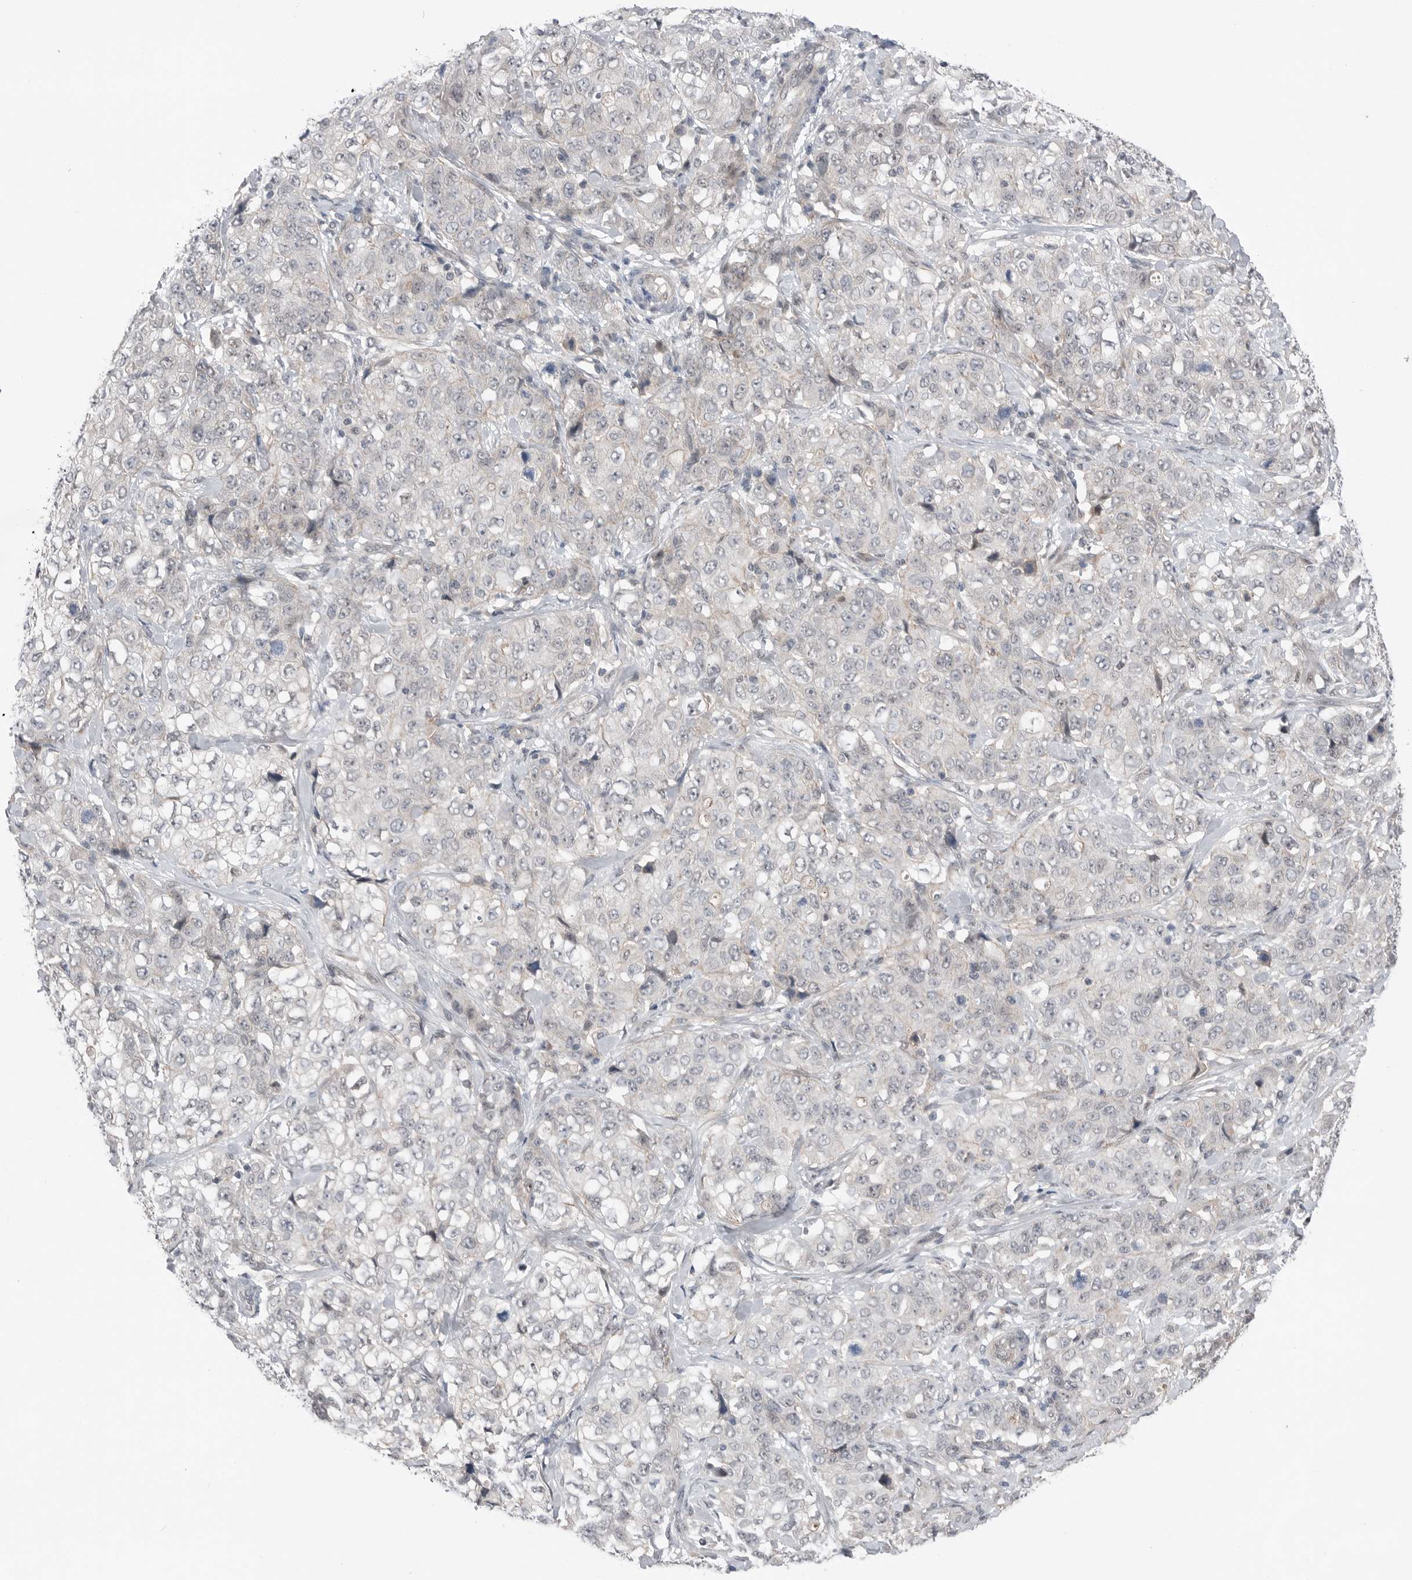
{"staining": {"intensity": "negative", "quantity": "none", "location": "none"}, "tissue": "stomach cancer", "cell_type": "Tumor cells", "image_type": "cancer", "snomed": [{"axis": "morphology", "description": "Adenocarcinoma, NOS"}, {"axis": "topography", "description": "Stomach"}], "caption": "Tumor cells are negative for brown protein staining in stomach cancer. The staining is performed using DAB (3,3'-diaminobenzidine) brown chromogen with nuclei counter-stained in using hematoxylin.", "gene": "NTAQ1", "patient": {"sex": "male", "age": 48}}